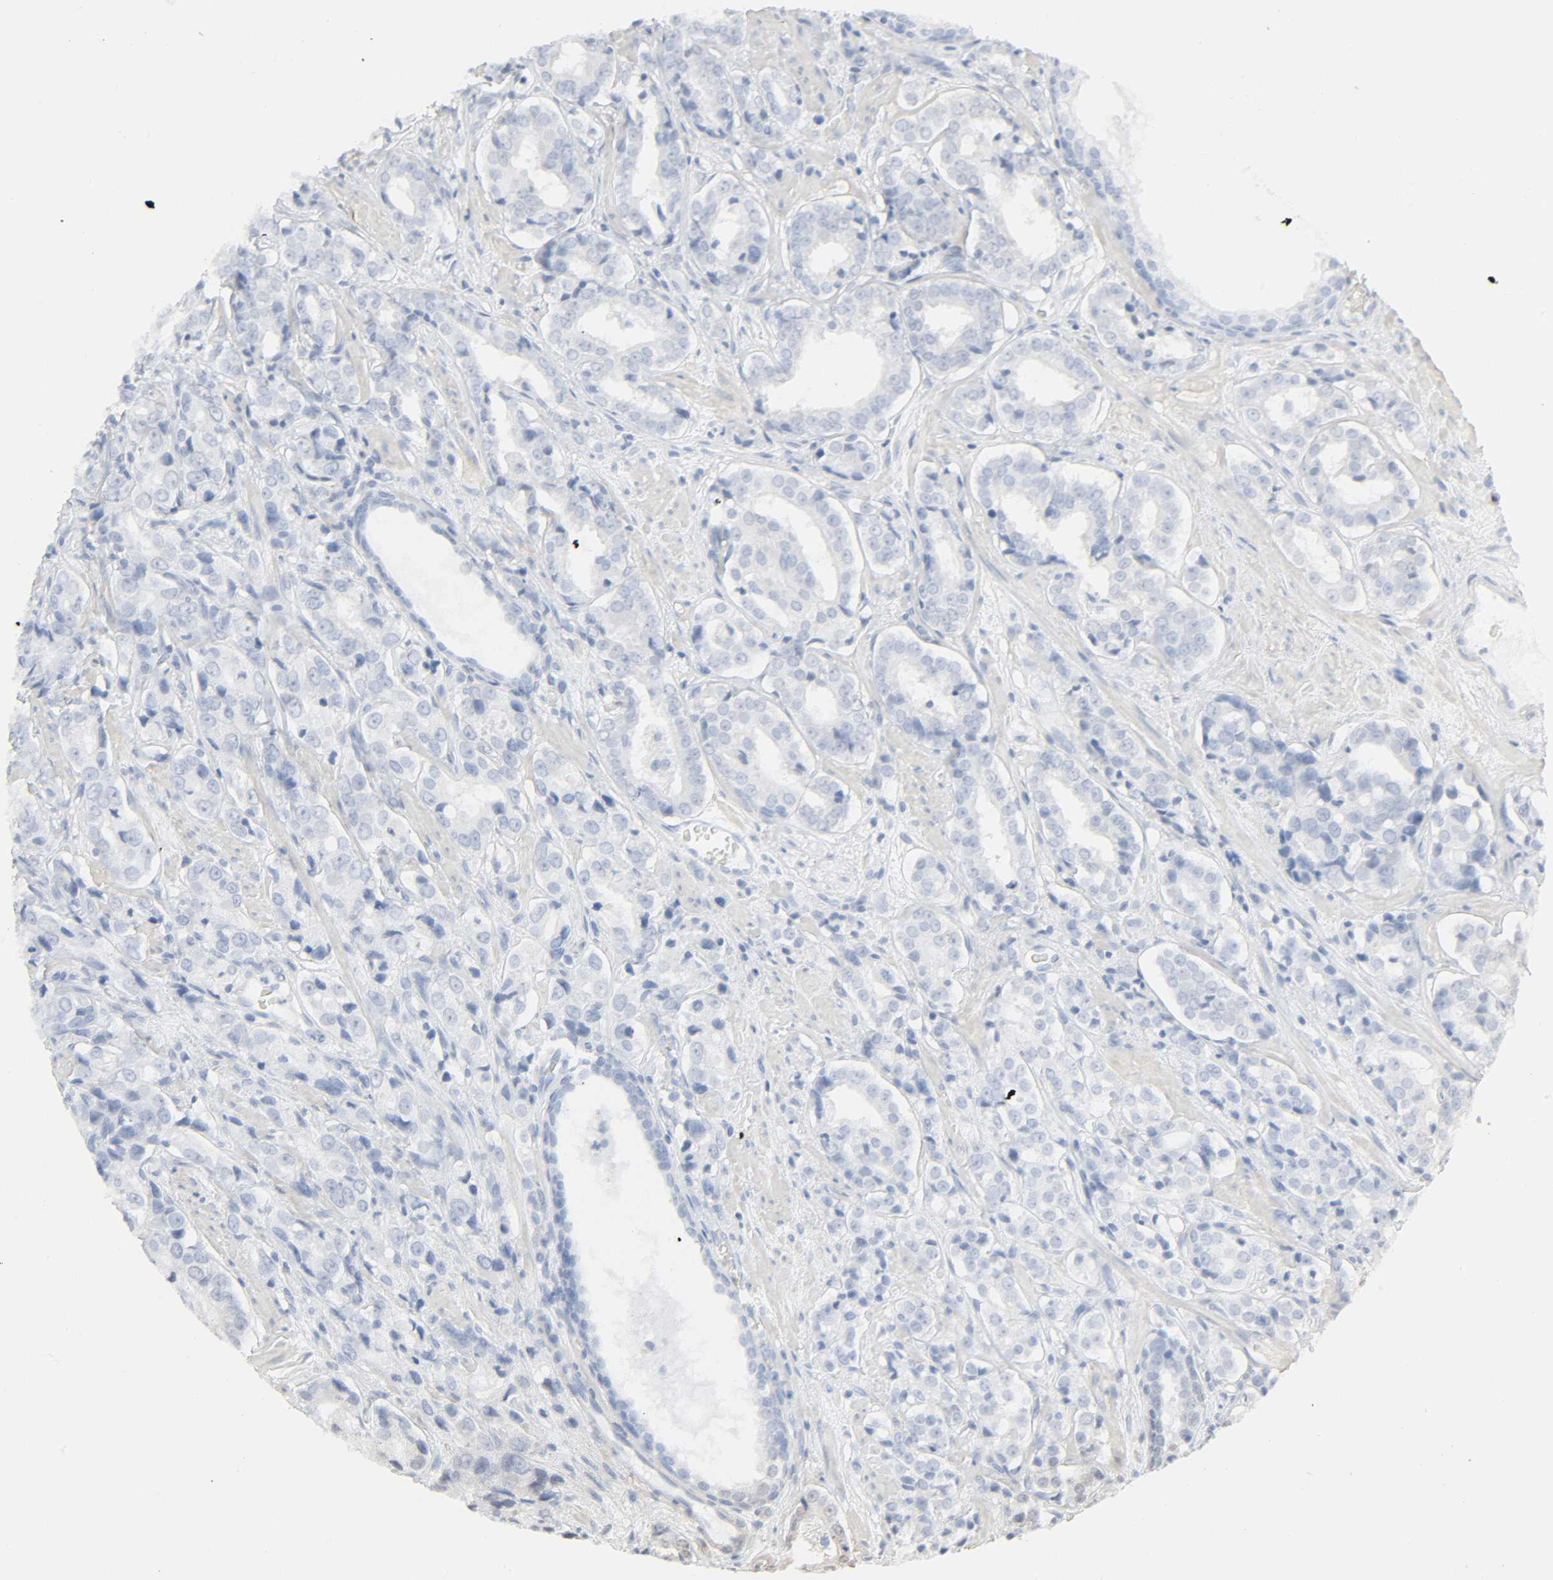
{"staining": {"intensity": "weak", "quantity": "25%-75%", "location": "cytoplasmic/membranous,nuclear"}, "tissue": "prostate cancer", "cell_type": "Tumor cells", "image_type": "cancer", "snomed": [{"axis": "morphology", "description": "Adenocarcinoma, Medium grade"}, {"axis": "topography", "description": "Prostate"}], "caption": "A brown stain shows weak cytoplasmic/membranous and nuclear positivity of a protein in medium-grade adenocarcinoma (prostate) tumor cells. The protein of interest is shown in brown color, while the nuclei are stained blue.", "gene": "ZBTB16", "patient": {"sex": "male", "age": 60}}